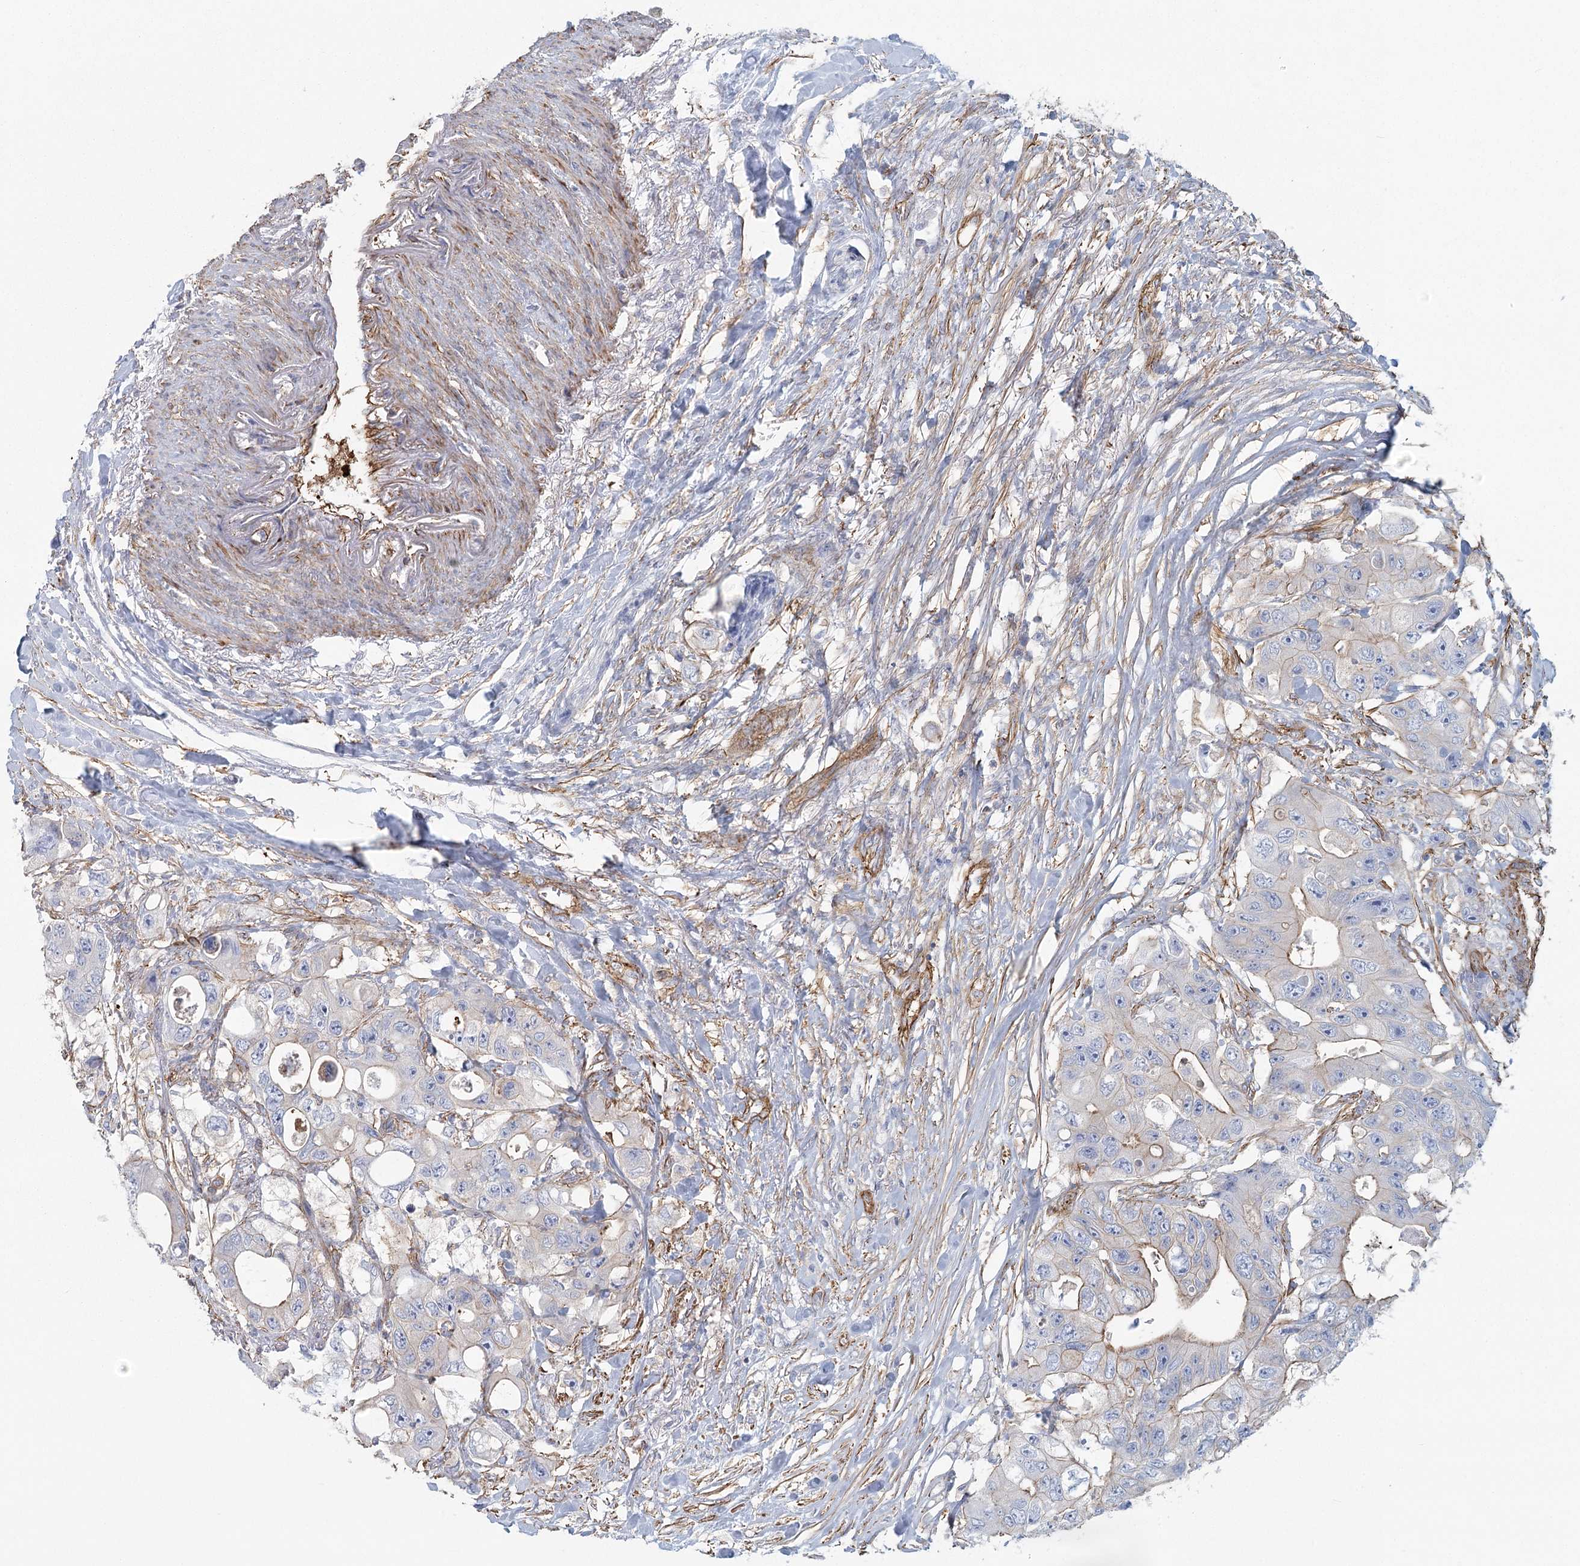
{"staining": {"intensity": "weak", "quantity": "<25%", "location": "cytoplasmic/membranous"}, "tissue": "colorectal cancer", "cell_type": "Tumor cells", "image_type": "cancer", "snomed": [{"axis": "morphology", "description": "Adenocarcinoma, NOS"}, {"axis": "topography", "description": "Colon"}], "caption": "High power microscopy image of an immunohistochemistry photomicrograph of colorectal adenocarcinoma, revealing no significant expression in tumor cells.", "gene": "IFT46", "patient": {"sex": "female", "age": 46}}